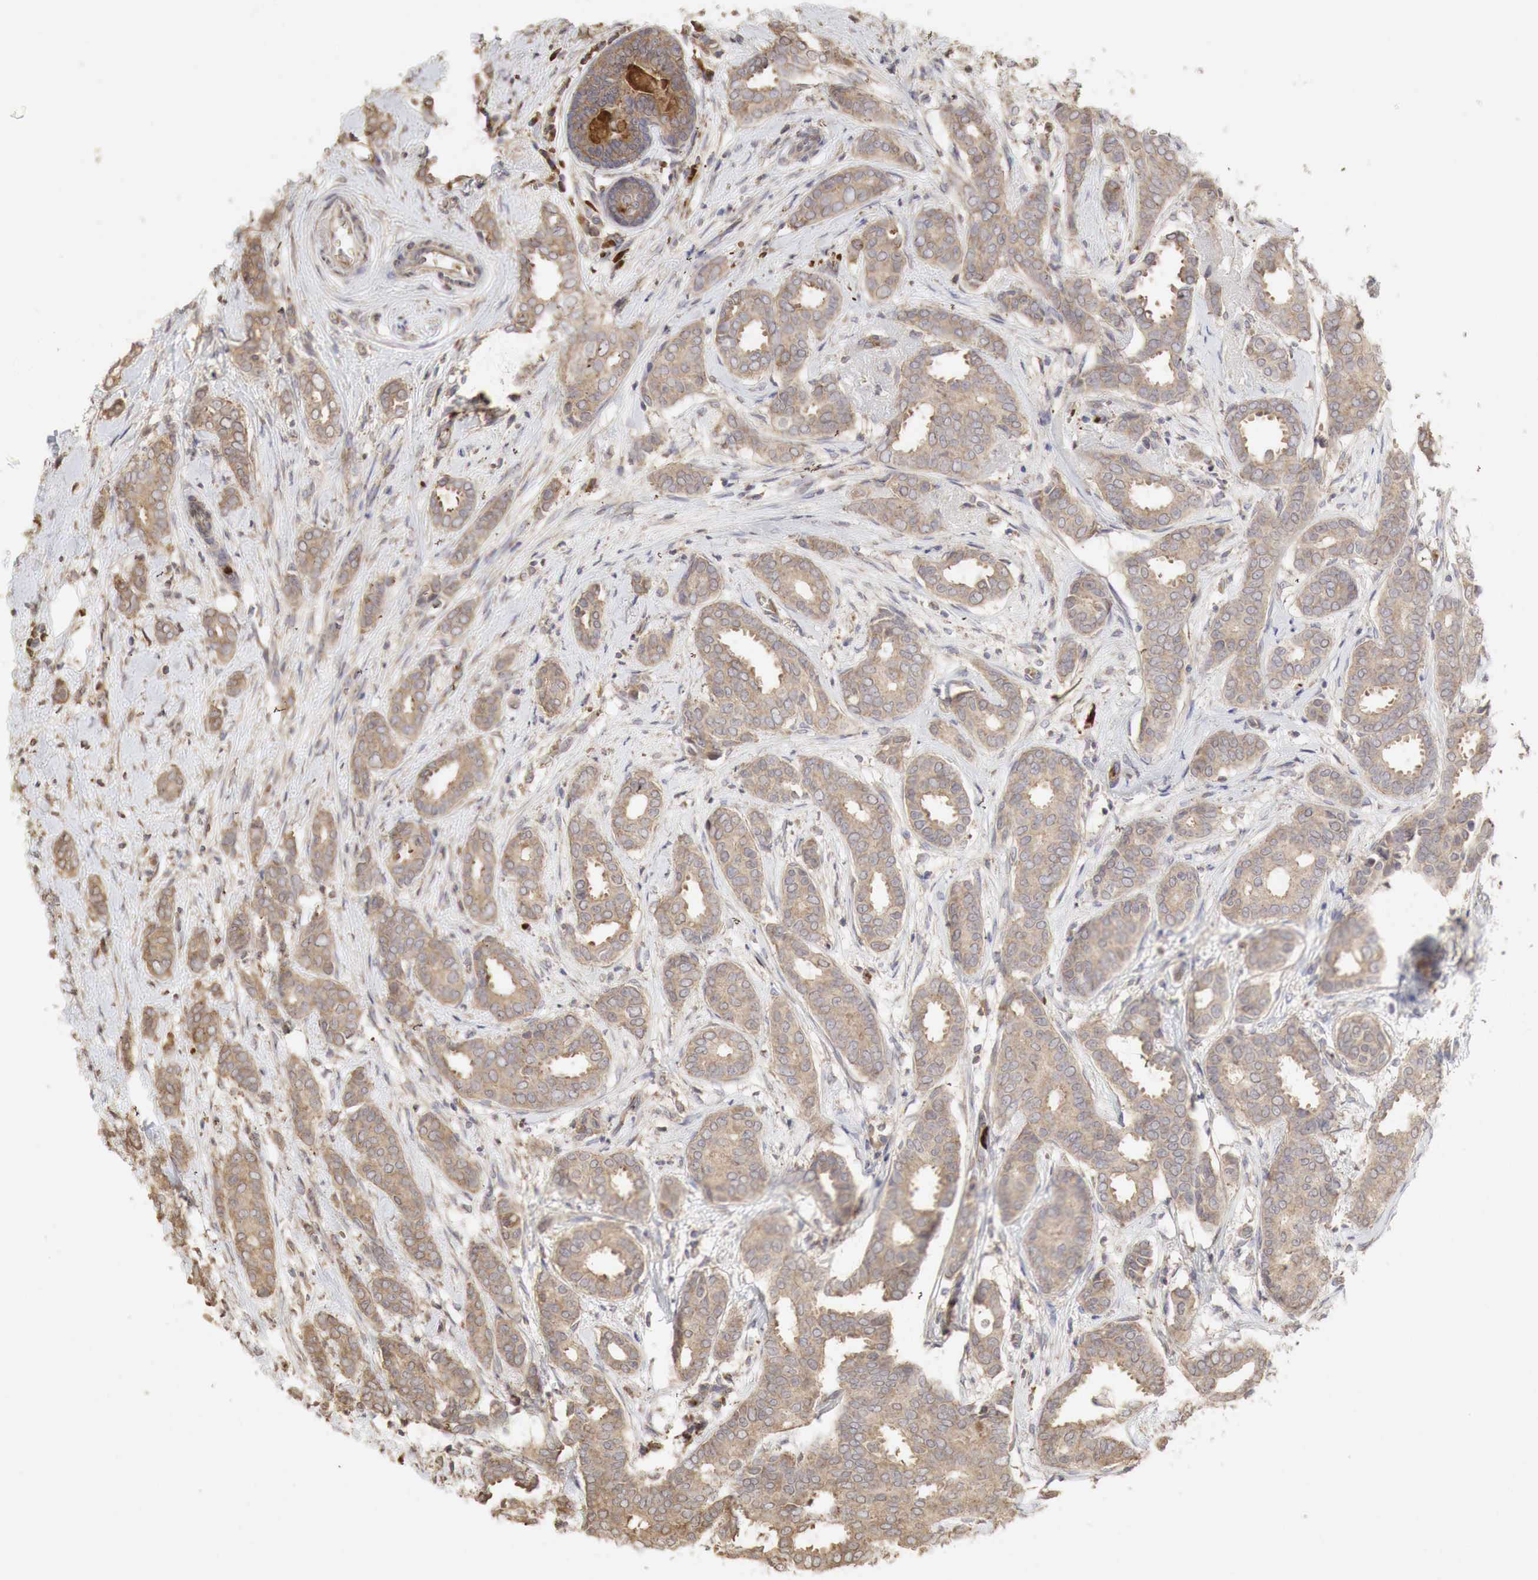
{"staining": {"intensity": "weak", "quantity": ">75%", "location": "cytoplasmic/membranous"}, "tissue": "breast cancer", "cell_type": "Tumor cells", "image_type": "cancer", "snomed": [{"axis": "morphology", "description": "Duct carcinoma"}, {"axis": "topography", "description": "Breast"}], "caption": "Breast intraductal carcinoma stained with a protein marker demonstrates weak staining in tumor cells.", "gene": "PABPC5", "patient": {"sex": "female", "age": 50}}